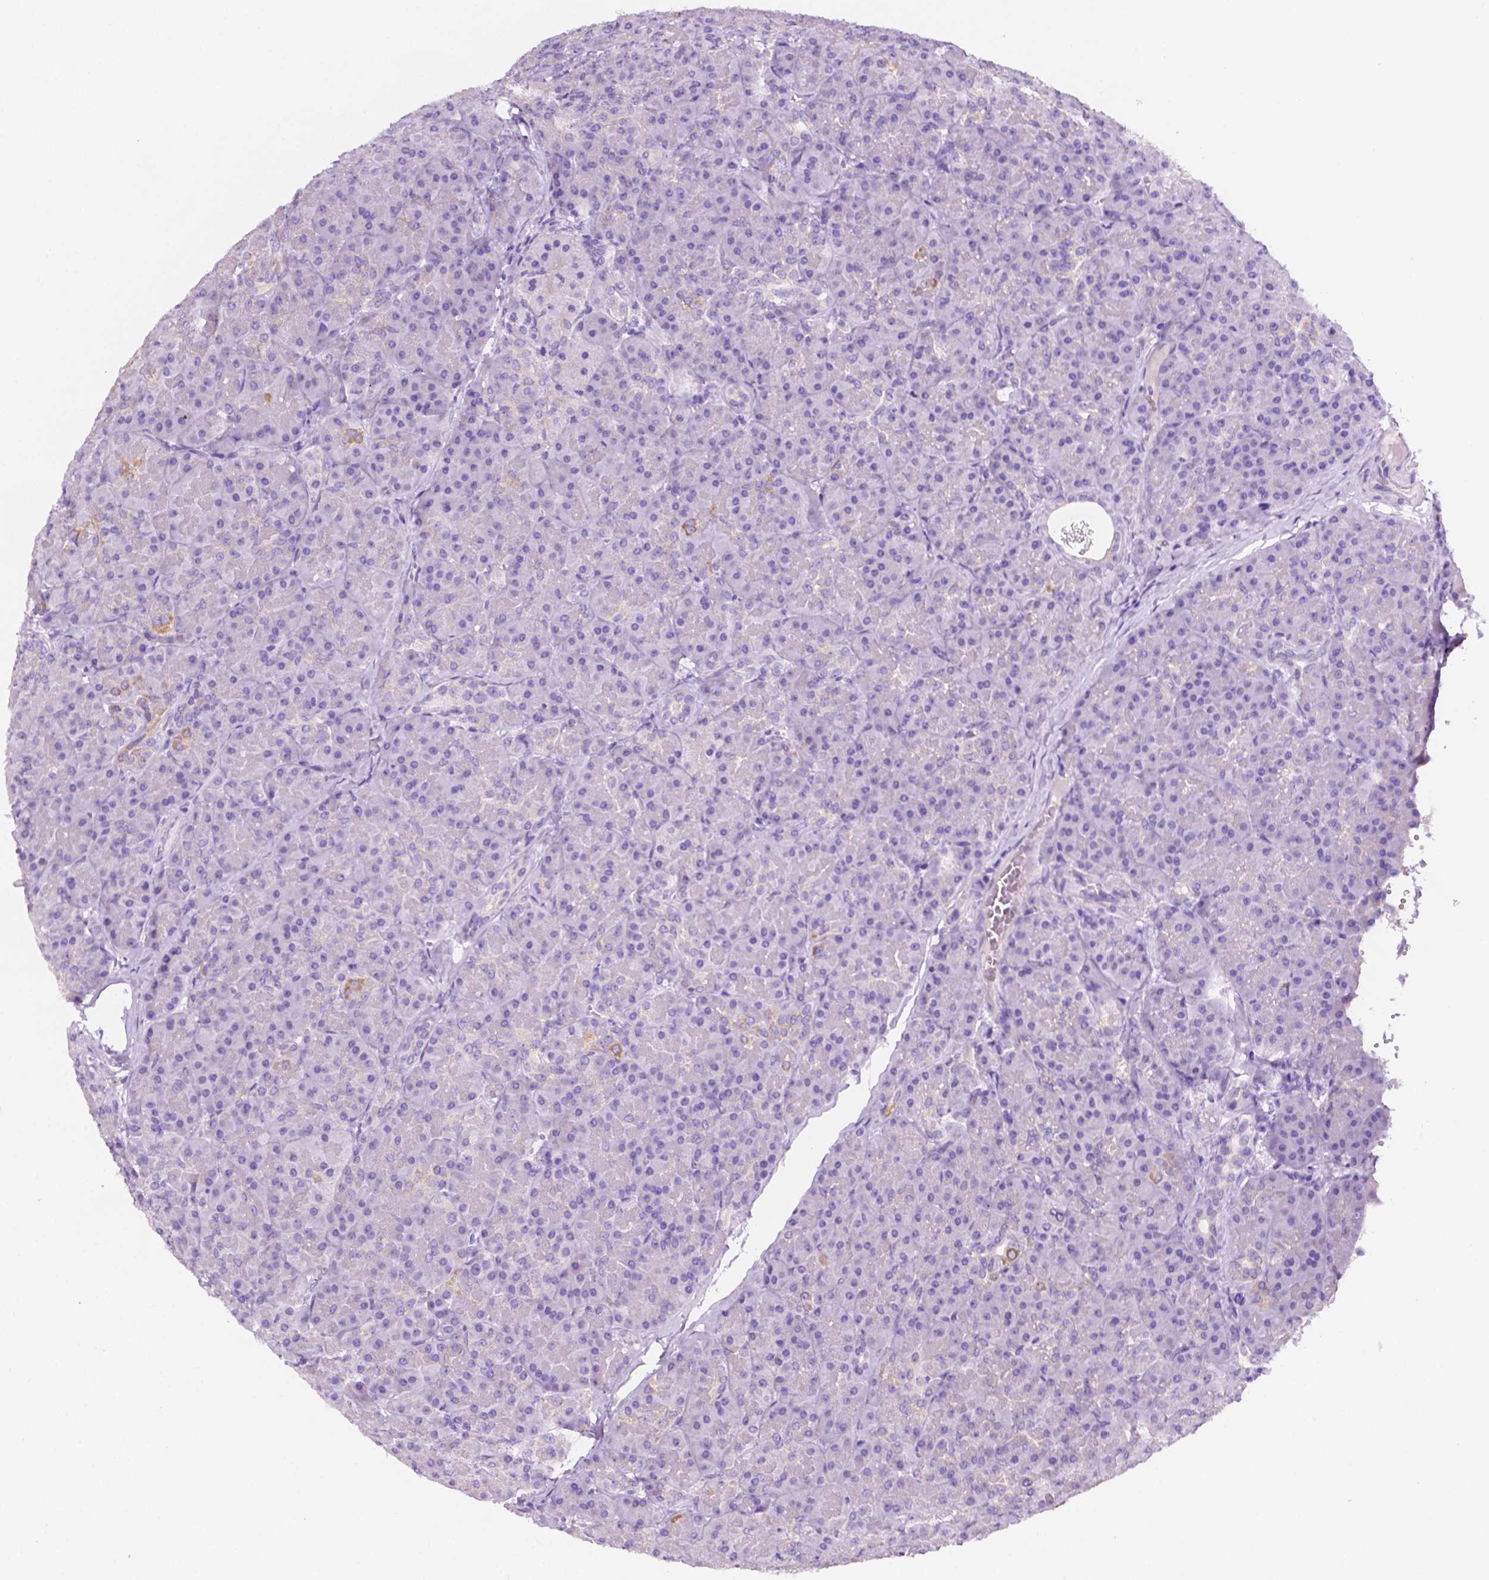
{"staining": {"intensity": "weak", "quantity": "<25%", "location": "cytoplasmic/membranous"}, "tissue": "pancreas", "cell_type": "Exocrine glandular cells", "image_type": "normal", "snomed": [{"axis": "morphology", "description": "Normal tissue, NOS"}, {"axis": "topography", "description": "Pancreas"}], "caption": "Immunohistochemistry (IHC) micrograph of normal pancreas stained for a protein (brown), which demonstrates no expression in exocrine glandular cells.", "gene": "CEACAM7", "patient": {"sex": "male", "age": 57}}